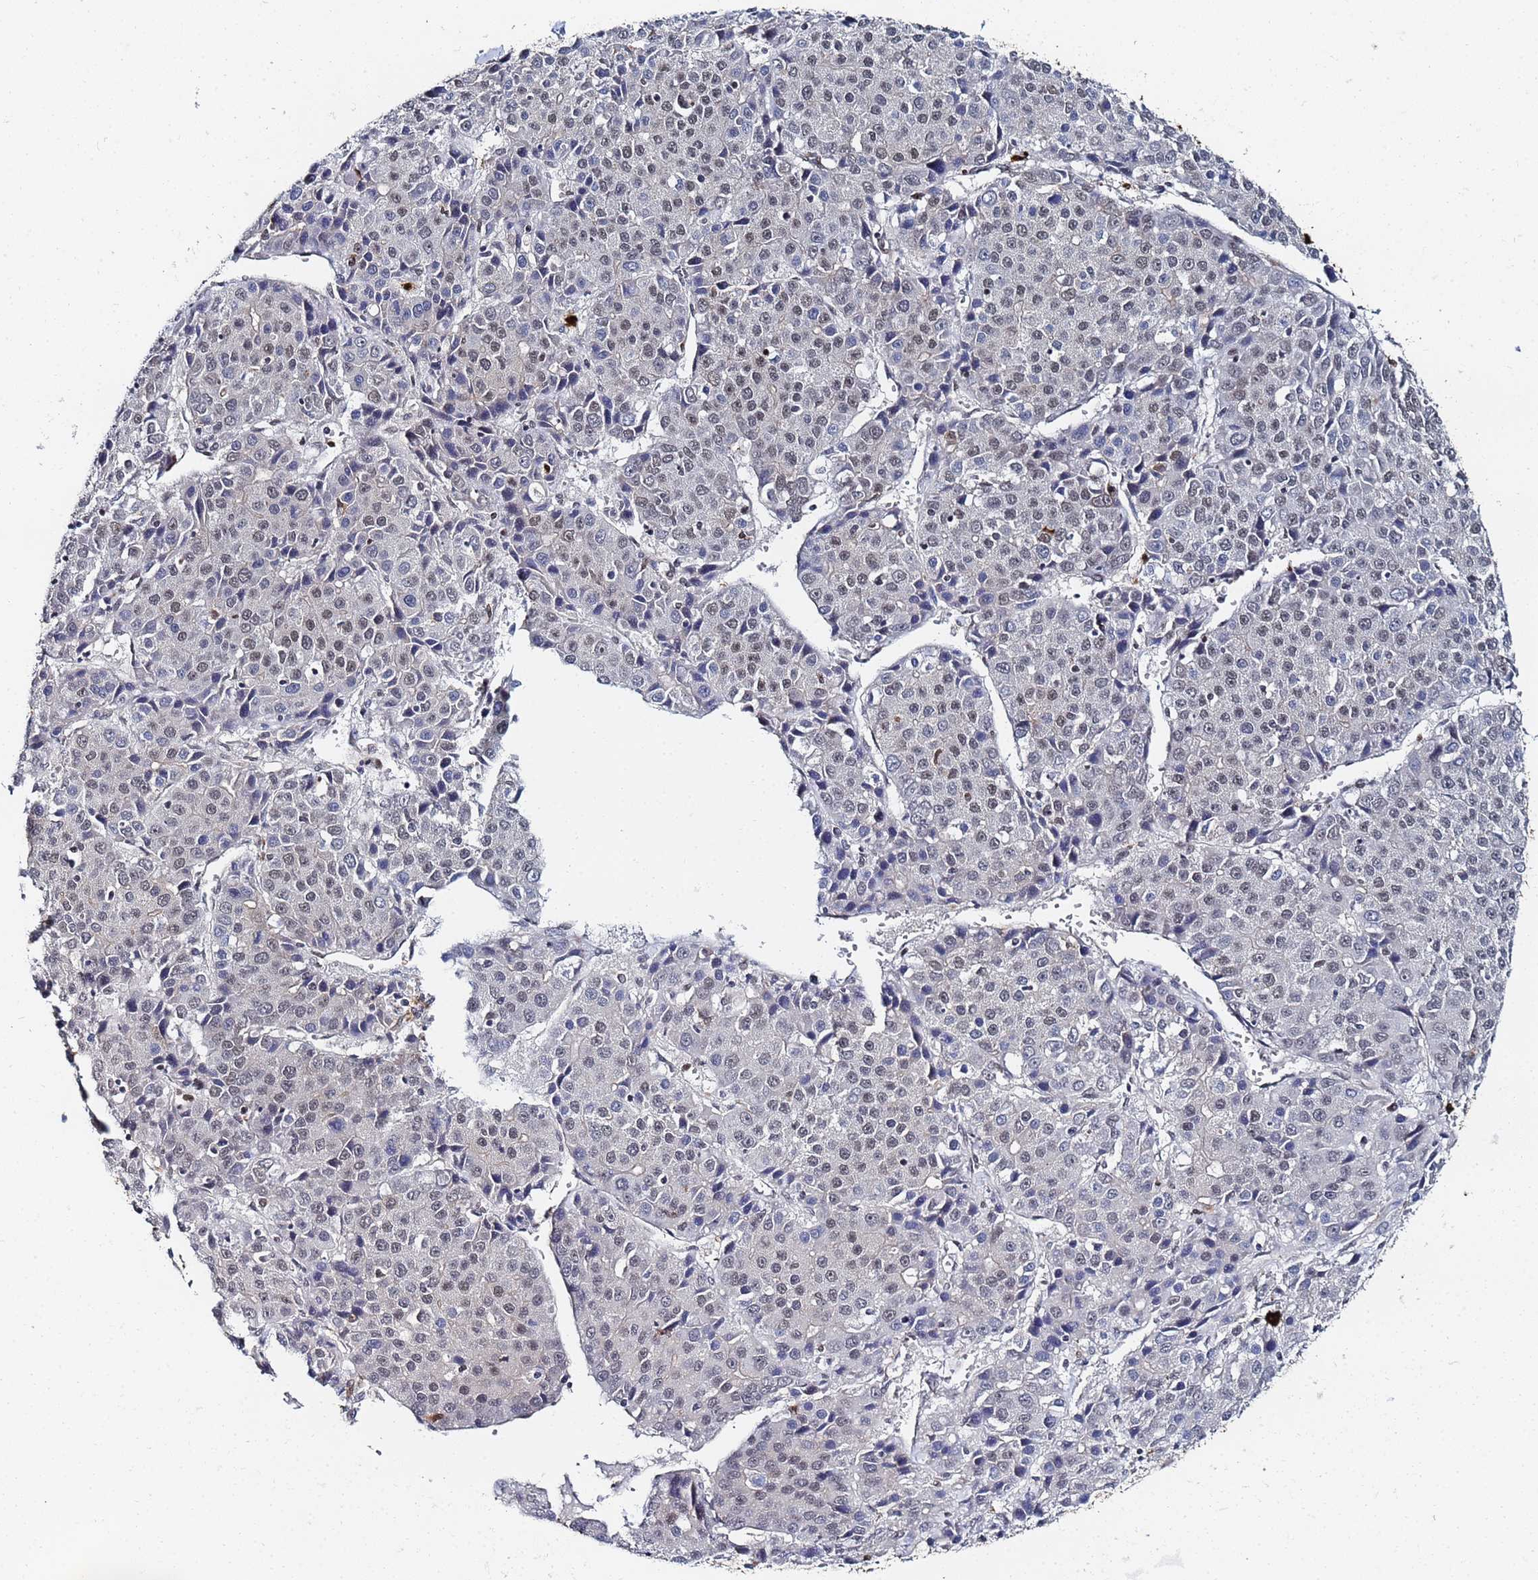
{"staining": {"intensity": "weak", "quantity": "25%-75%", "location": "nuclear"}, "tissue": "liver cancer", "cell_type": "Tumor cells", "image_type": "cancer", "snomed": [{"axis": "morphology", "description": "Carcinoma, Hepatocellular, NOS"}, {"axis": "topography", "description": "Liver"}], "caption": "Immunohistochemistry (IHC) image of human liver cancer stained for a protein (brown), which shows low levels of weak nuclear expression in about 25%-75% of tumor cells.", "gene": "MTCL1", "patient": {"sex": "male", "age": 55}}